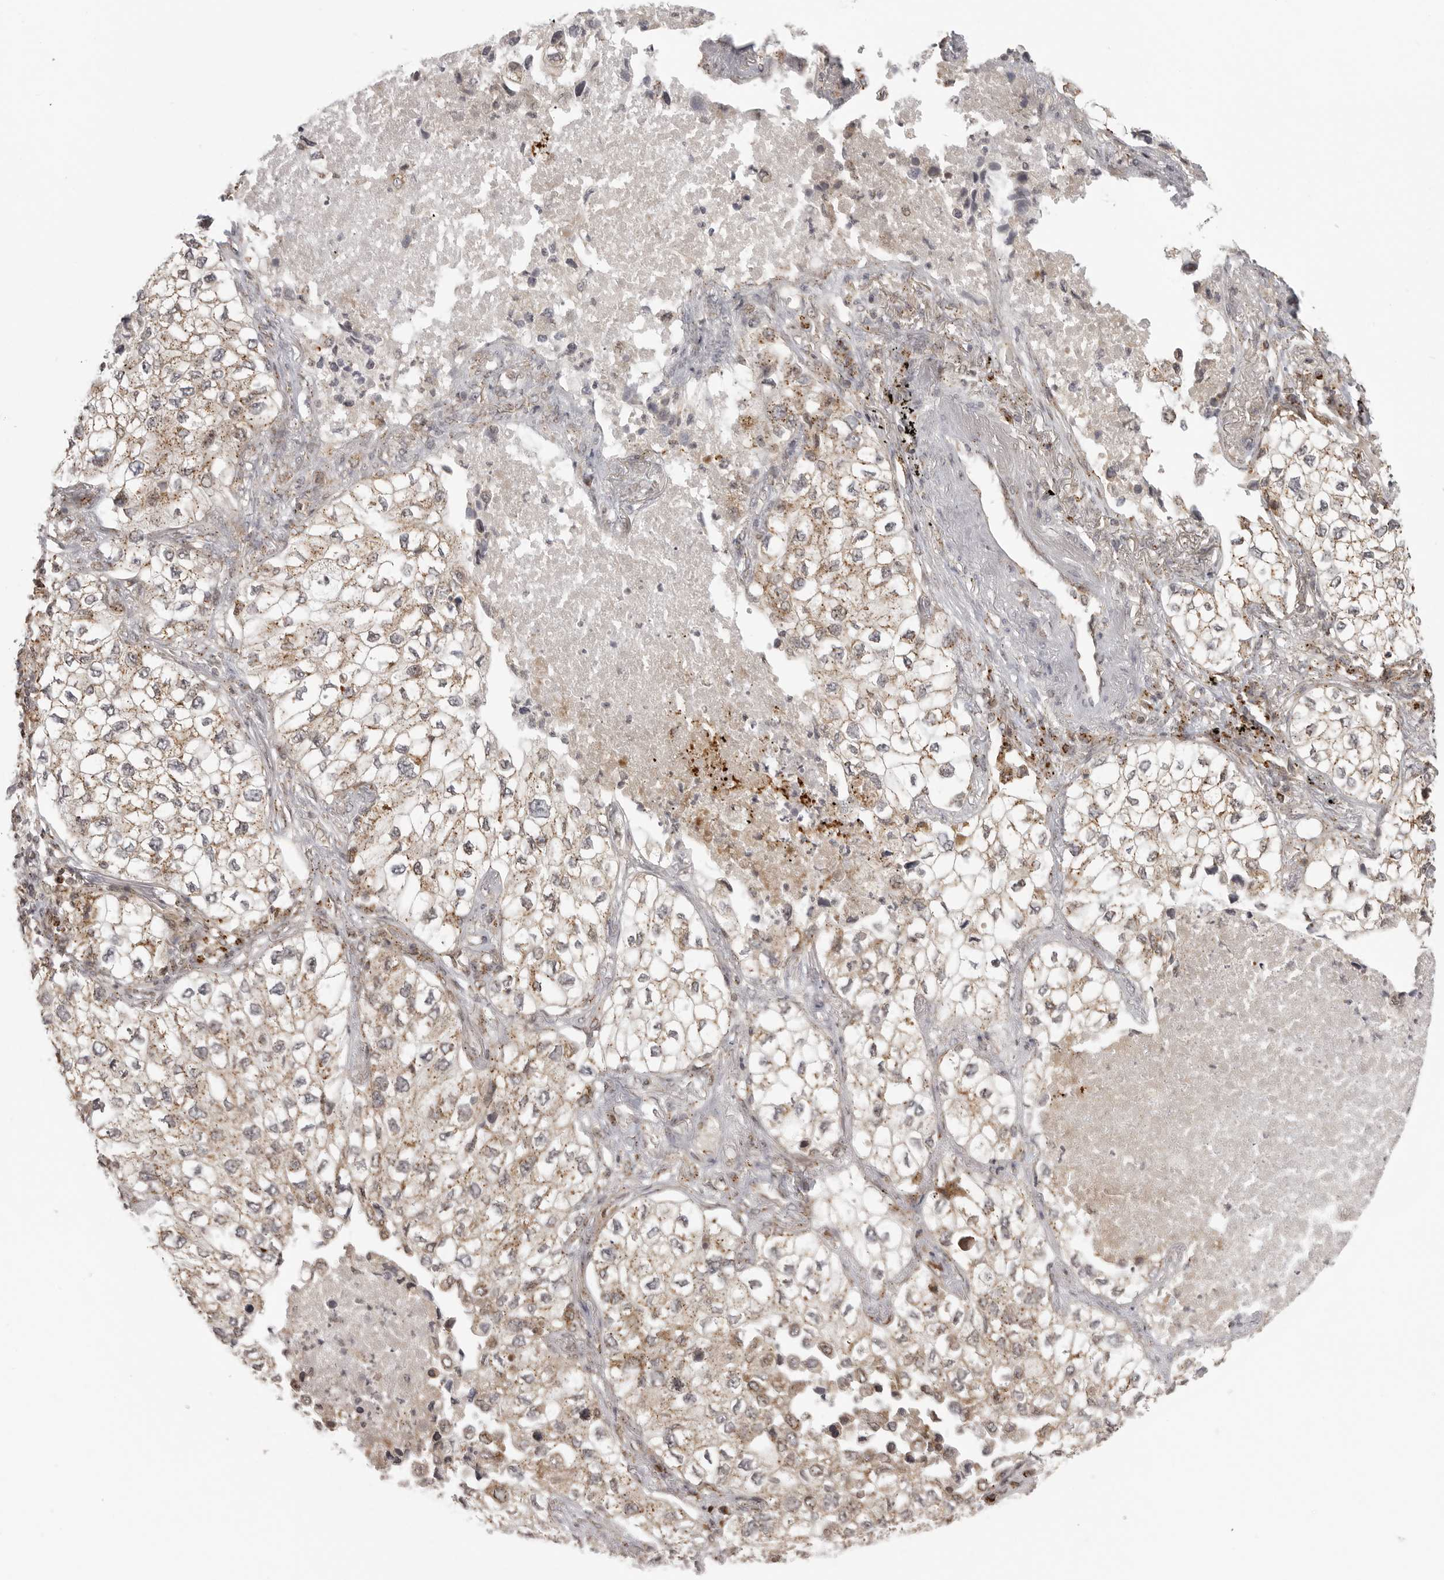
{"staining": {"intensity": "weak", "quantity": "<25%", "location": "cytoplasmic/membranous"}, "tissue": "lung cancer", "cell_type": "Tumor cells", "image_type": "cancer", "snomed": [{"axis": "morphology", "description": "Adenocarcinoma, NOS"}, {"axis": "topography", "description": "Lung"}], "caption": "Protein analysis of lung cancer demonstrates no significant expression in tumor cells. Nuclei are stained in blue.", "gene": "COPA", "patient": {"sex": "male", "age": 63}}